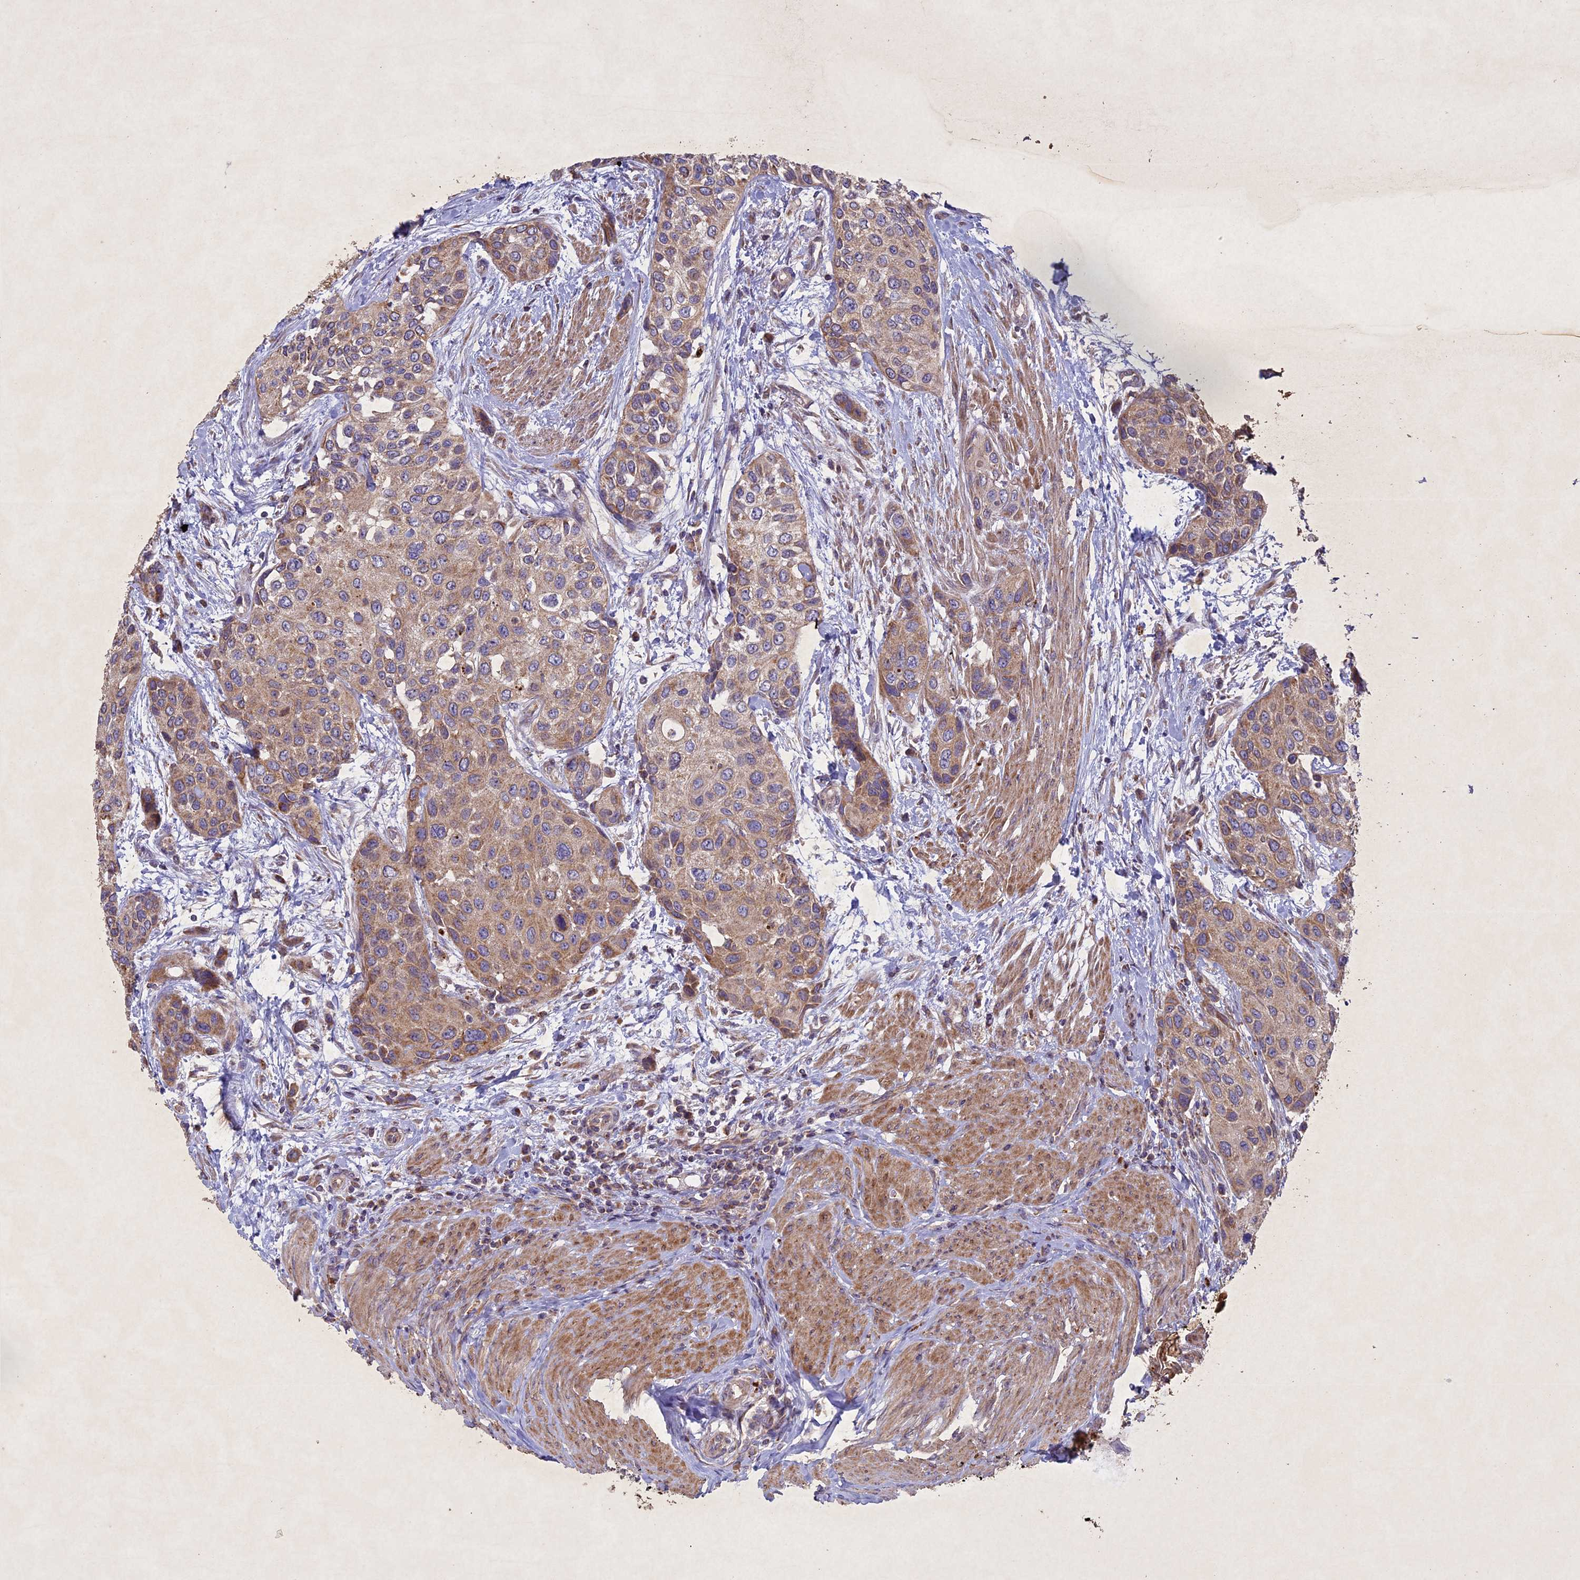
{"staining": {"intensity": "weak", "quantity": ">75%", "location": "cytoplasmic/membranous"}, "tissue": "urothelial cancer", "cell_type": "Tumor cells", "image_type": "cancer", "snomed": [{"axis": "morphology", "description": "Normal tissue, NOS"}, {"axis": "morphology", "description": "Urothelial carcinoma, High grade"}, {"axis": "topography", "description": "Vascular tissue"}, {"axis": "topography", "description": "Urinary bladder"}], "caption": "Approximately >75% of tumor cells in human urothelial cancer demonstrate weak cytoplasmic/membranous protein positivity as visualized by brown immunohistochemical staining.", "gene": "CIAO2B", "patient": {"sex": "female", "age": 56}}